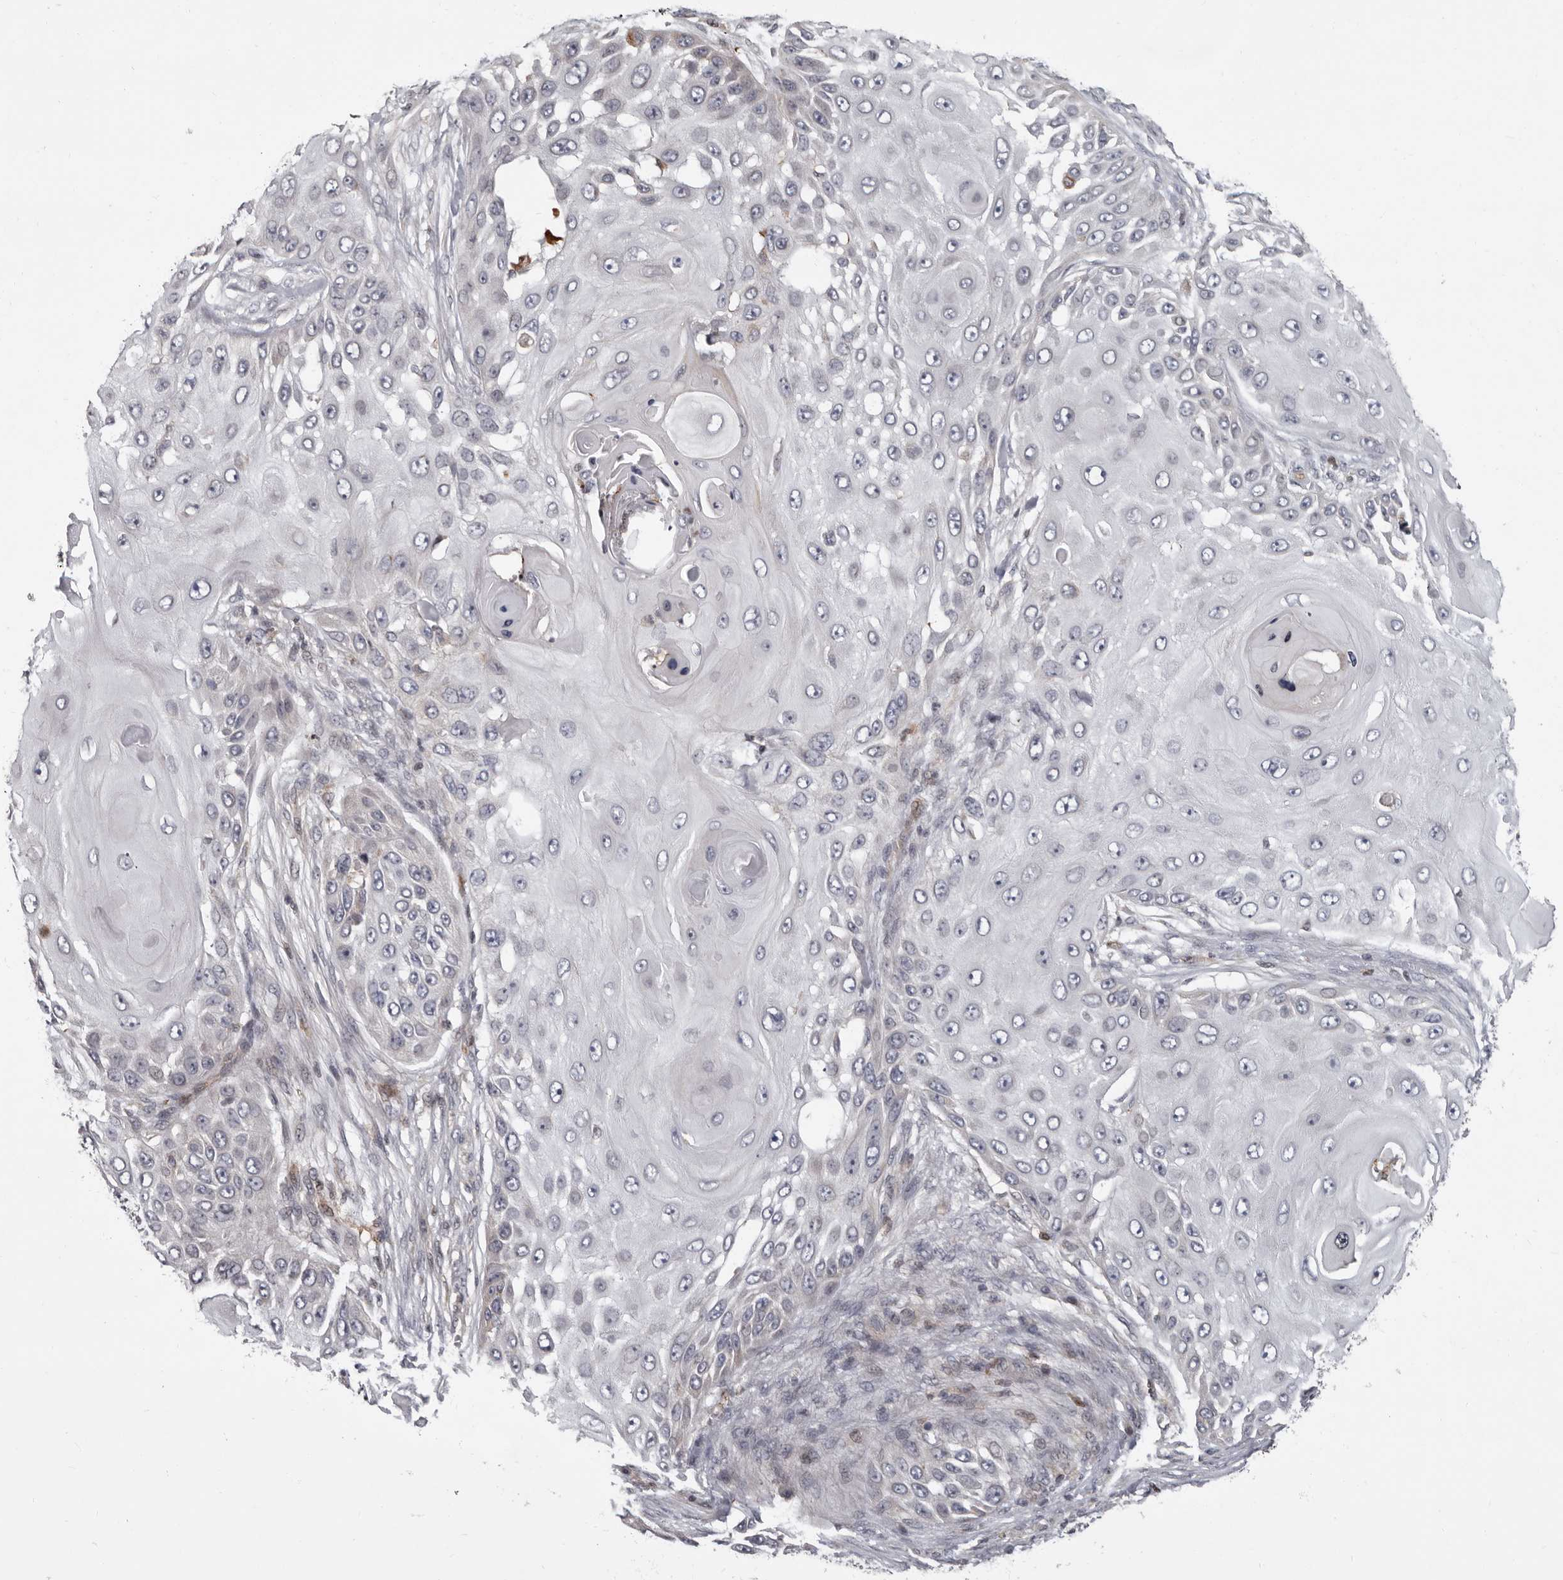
{"staining": {"intensity": "negative", "quantity": "none", "location": "none"}, "tissue": "skin cancer", "cell_type": "Tumor cells", "image_type": "cancer", "snomed": [{"axis": "morphology", "description": "Squamous cell carcinoma, NOS"}, {"axis": "topography", "description": "Skin"}], "caption": "A histopathology image of human skin squamous cell carcinoma is negative for staining in tumor cells.", "gene": "FGFR4", "patient": {"sex": "female", "age": 44}}